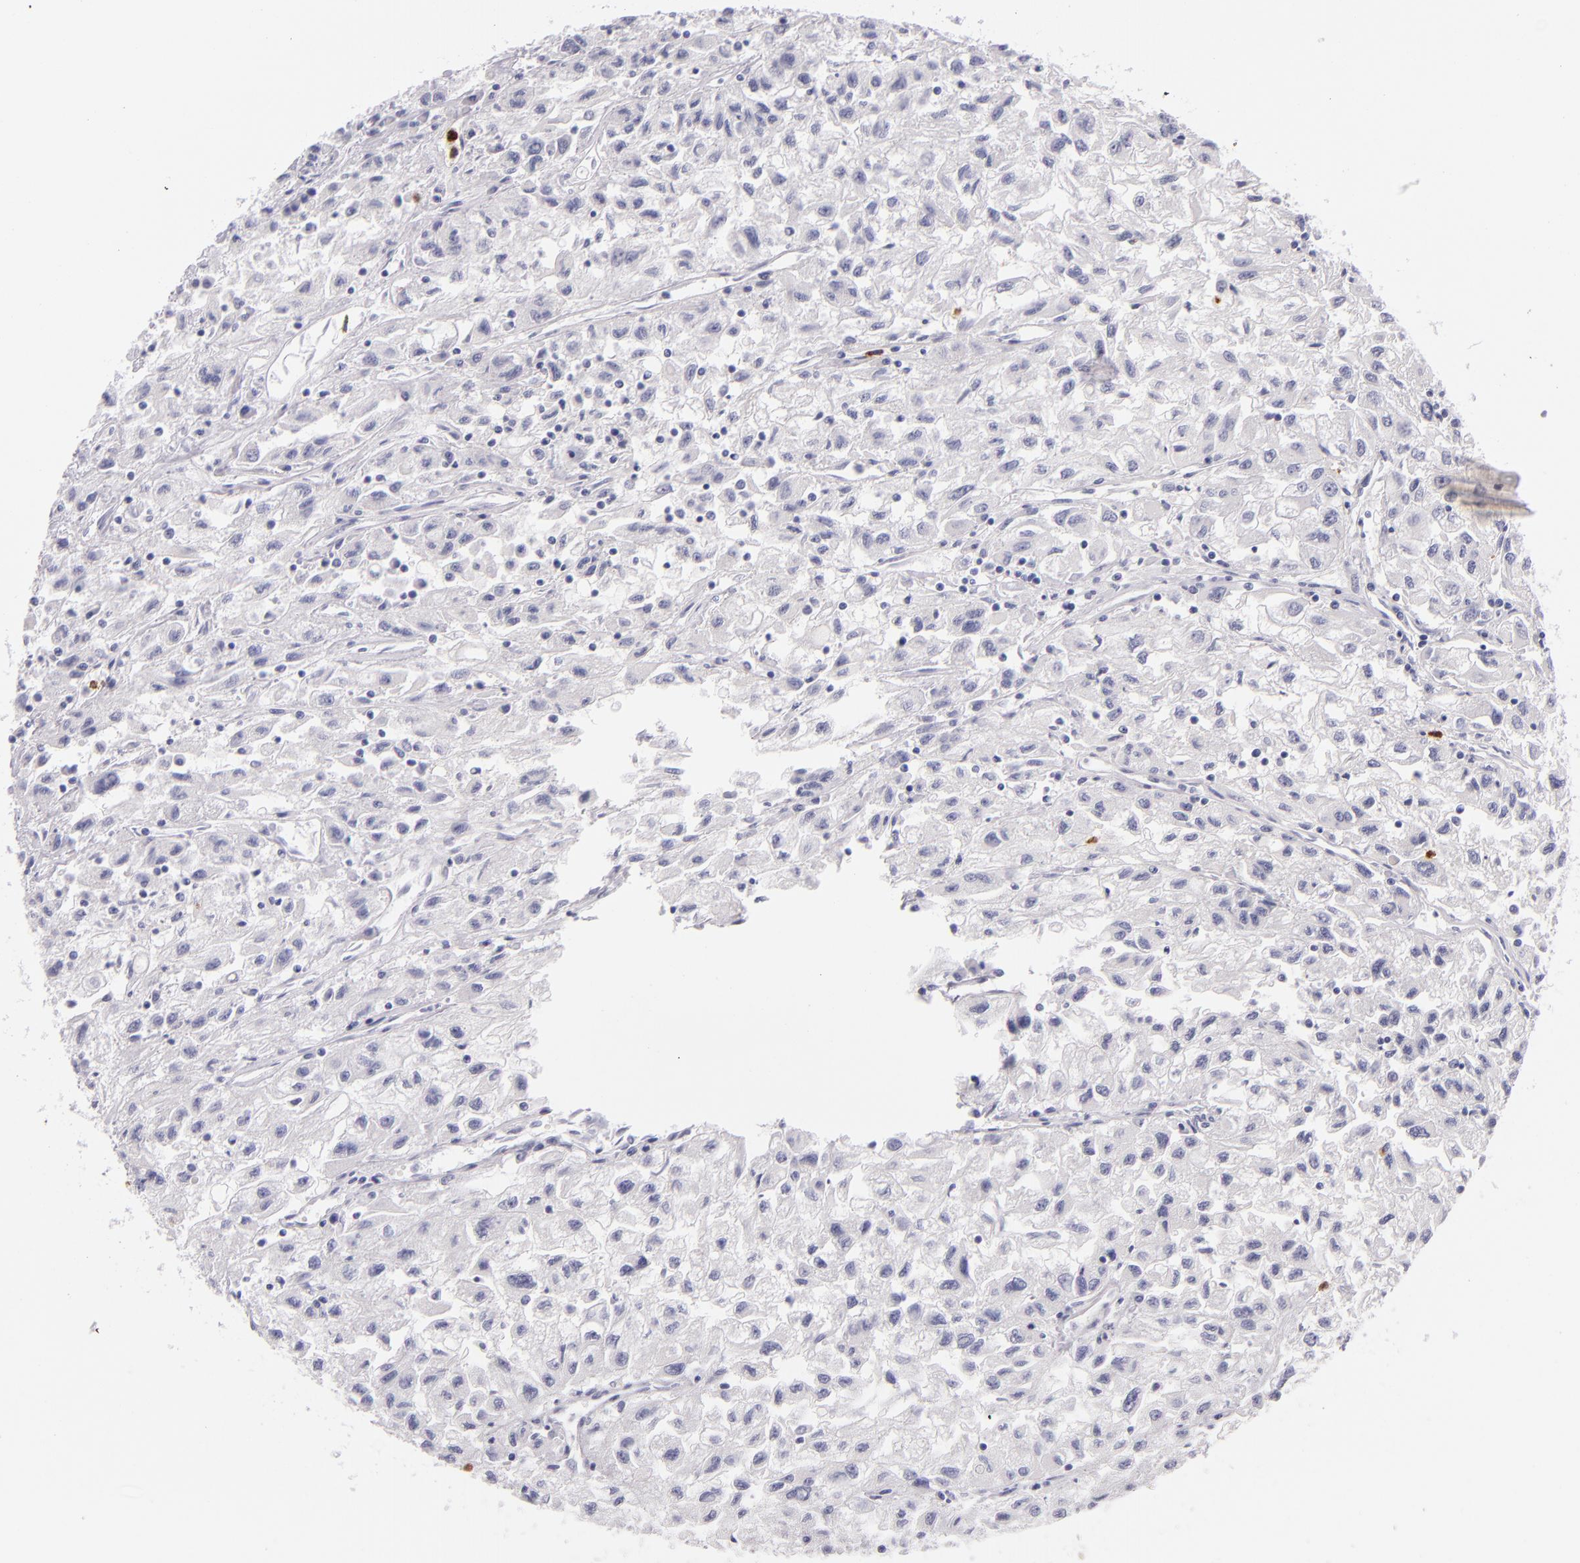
{"staining": {"intensity": "negative", "quantity": "none", "location": "none"}, "tissue": "renal cancer", "cell_type": "Tumor cells", "image_type": "cancer", "snomed": [{"axis": "morphology", "description": "Adenocarcinoma, NOS"}, {"axis": "topography", "description": "Kidney"}], "caption": "Micrograph shows no significant protein positivity in tumor cells of renal adenocarcinoma.", "gene": "CDH3", "patient": {"sex": "male", "age": 59}}